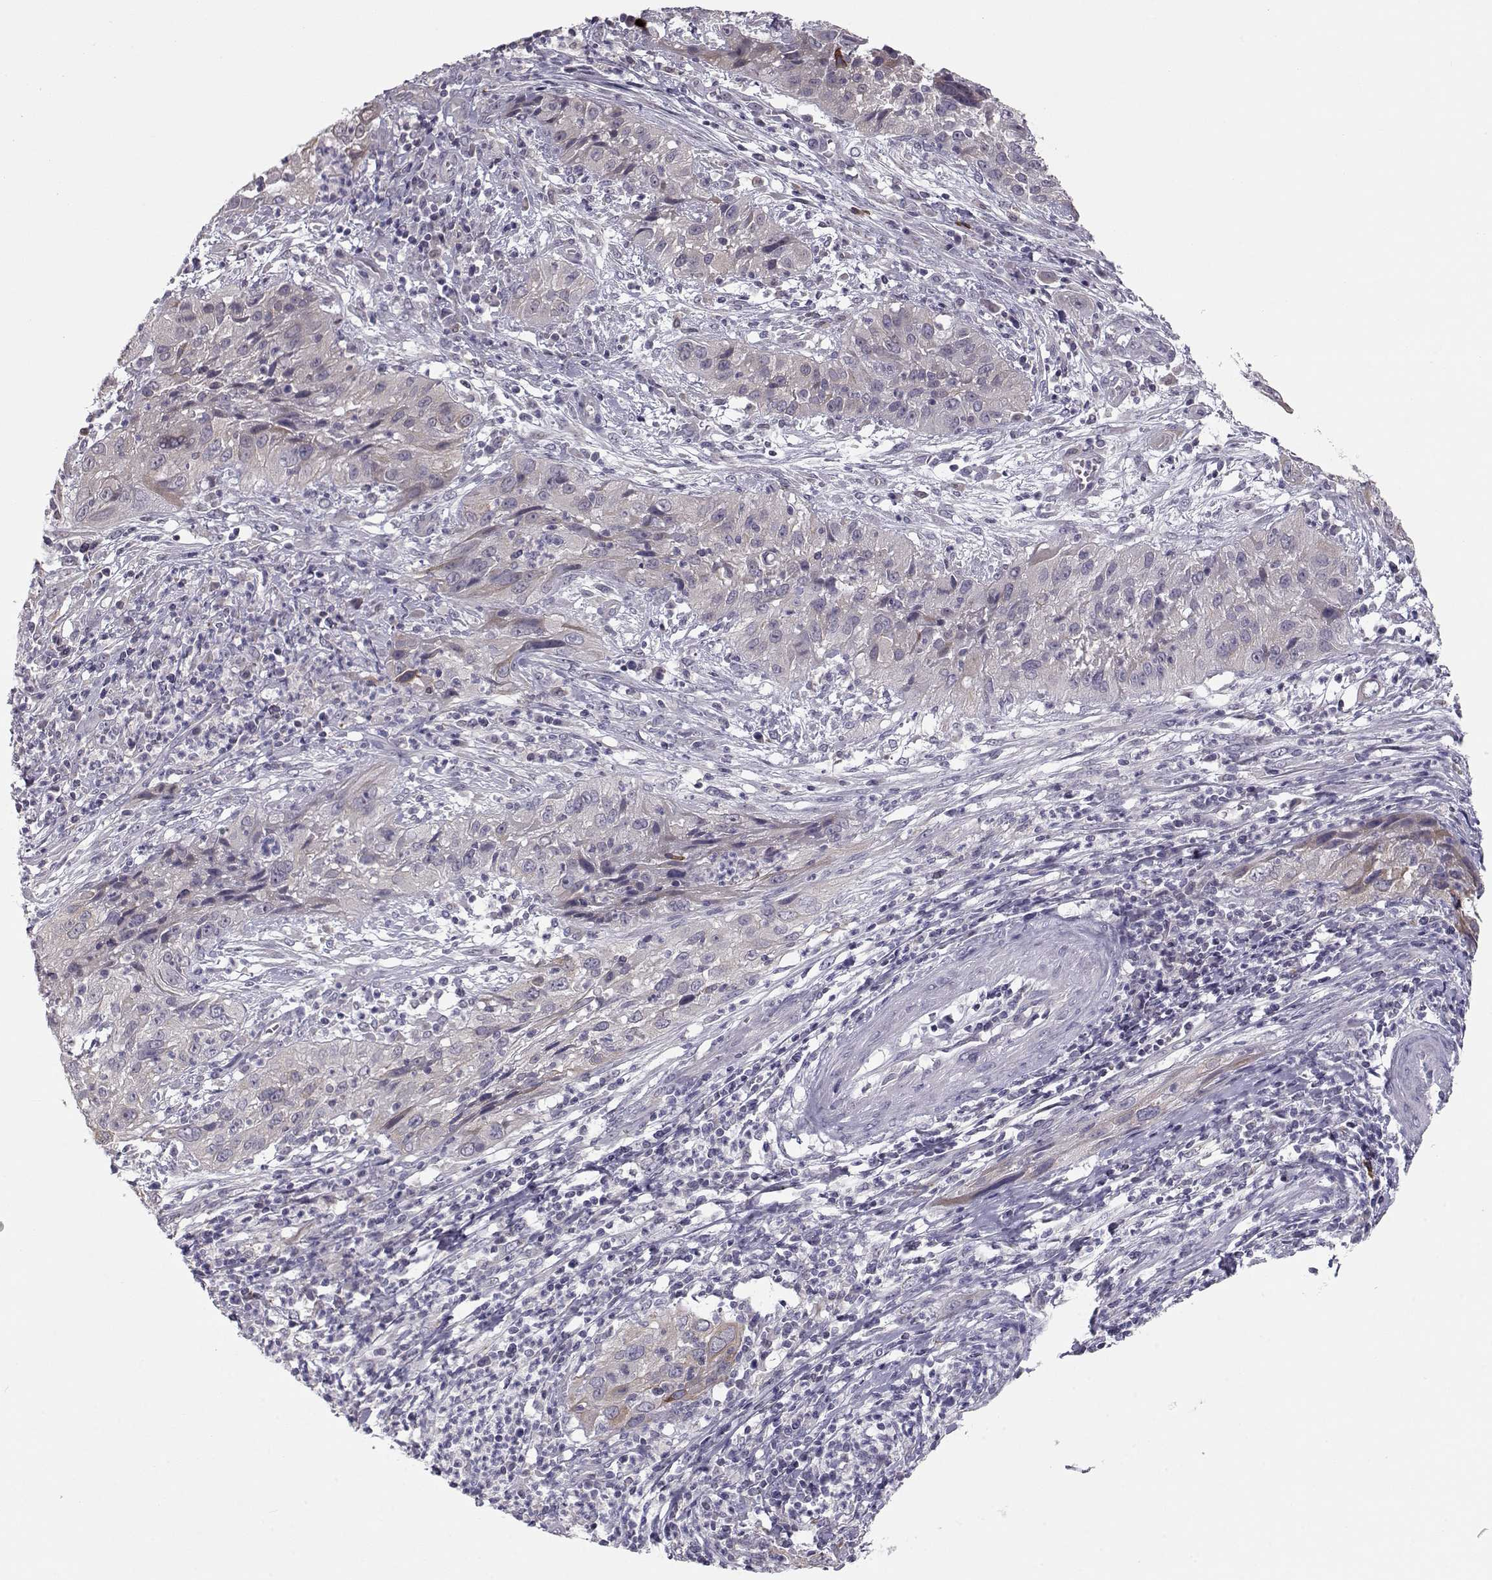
{"staining": {"intensity": "moderate", "quantity": "<25%", "location": "cytoplasmic/membranous"}, "tissue": "cervical cancer", "cell_type": "Tumor cells", "image_type": "cancer", "snomed": [{"axis": "morphology", "description": "Squamous cell carcinoma, NOS"}, {"axis": "topography", "description": "Cervix"}], "caption": "IHC image of neoplastic tissue: cervical cancer (squamous cell carcinoma) stained using immunohistochemistry (IHC) displays low levels of moderate protein expression localized specifically in the cytoplasmic/membranous of tumor cells, appearing as a cytoplasmic/membranous brown color.", "gene": "NPVF", "patient": {"sex": "female", "age": 32}}